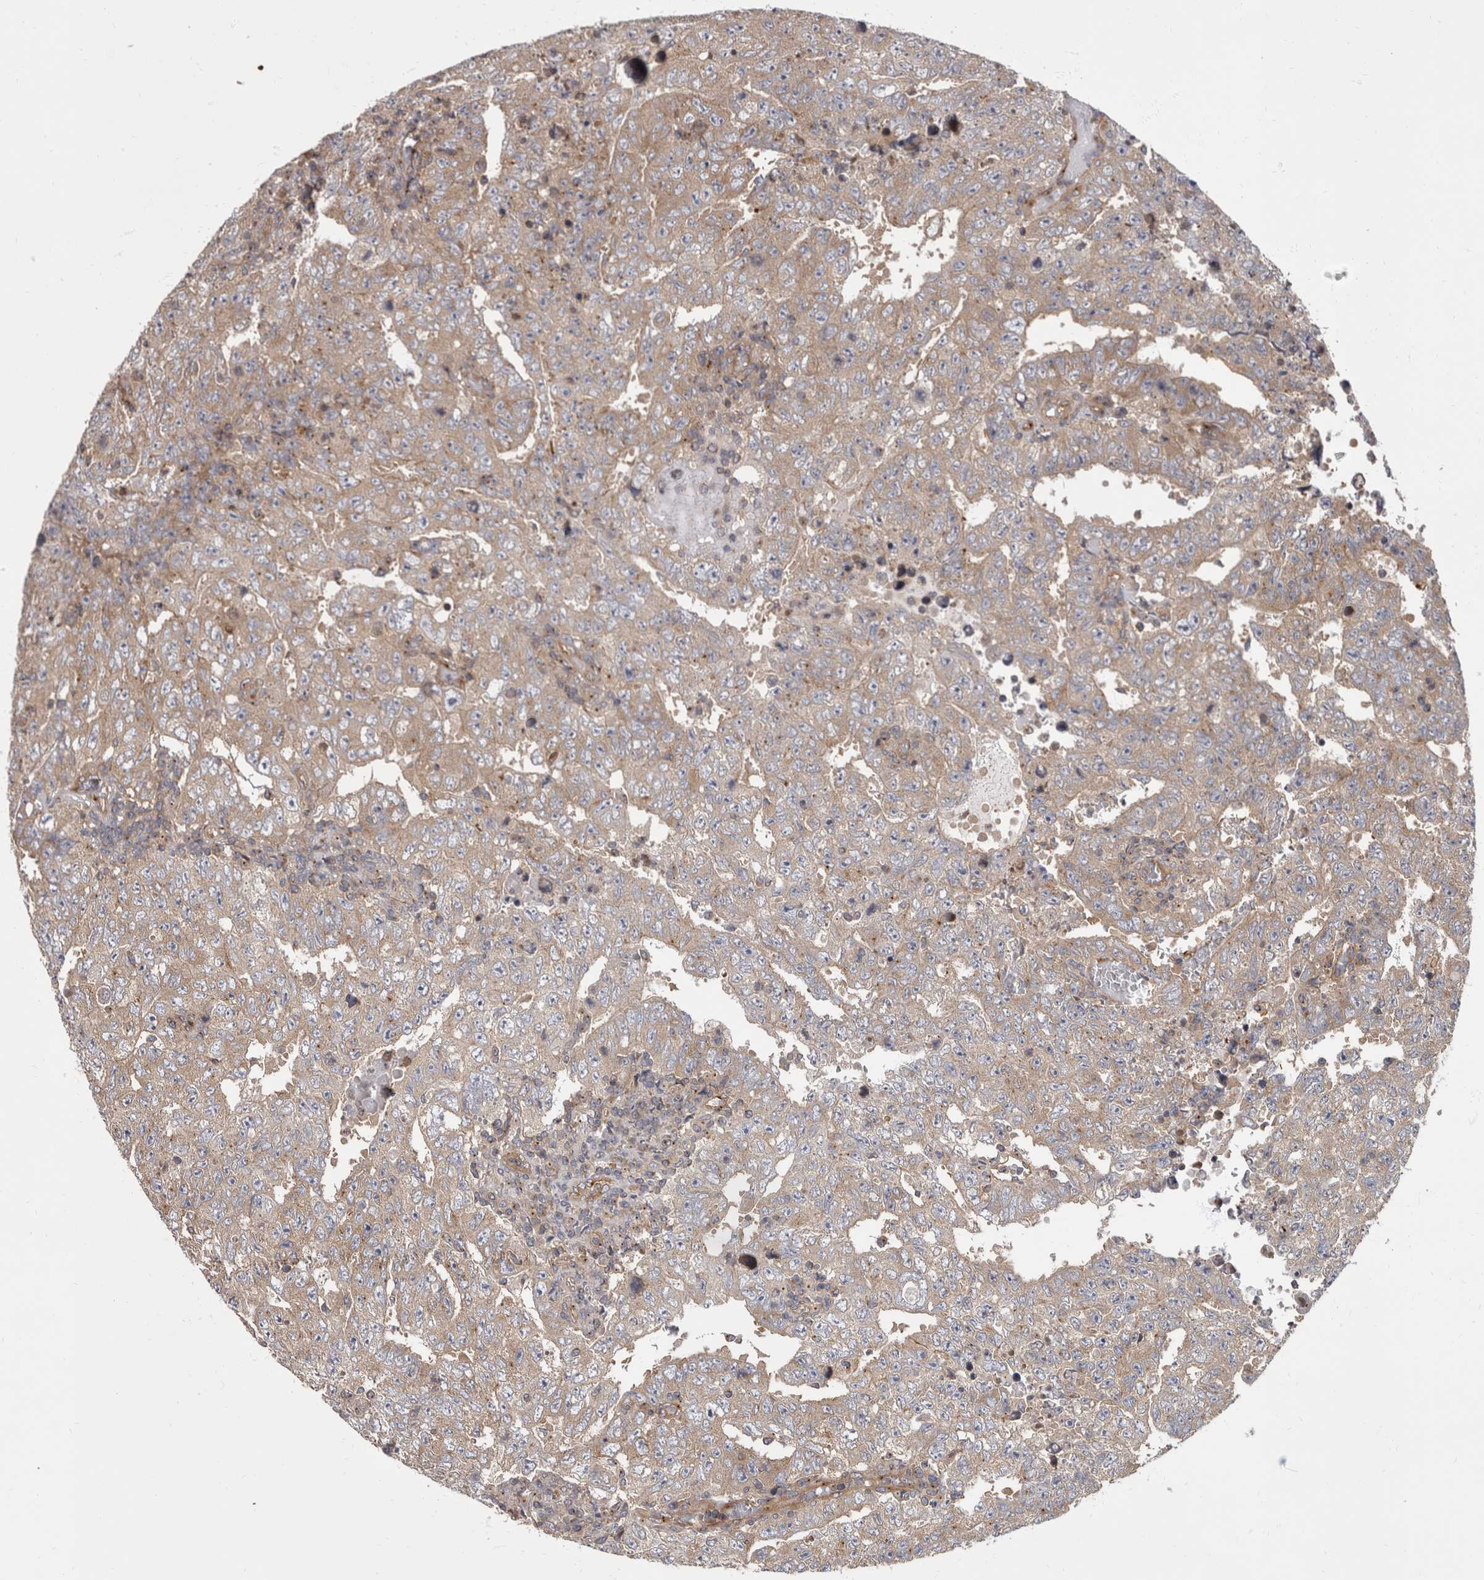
{"staining": {"intensity": "moderate", "quantity": "25%-75%", "location": "cytoplasmic/membranous"}, "tissue": "testis cancer", "cell_type": "Tumor cells", "image_type": "cancer", "snomed": [{"axis": "morphology", "description": "Carcinoma, Embryonal, NOS"}, {"axis": "topography", "description": "Testis"}], "caption": "This histopathology image exhibits IHC staining of testis cancer, with medium moderate cytoplasmic/membranous expression in approximately 25%-75% of tumor cells.", "gene": "HOOK3", "patient": {"sex": "male", "age": 26}}